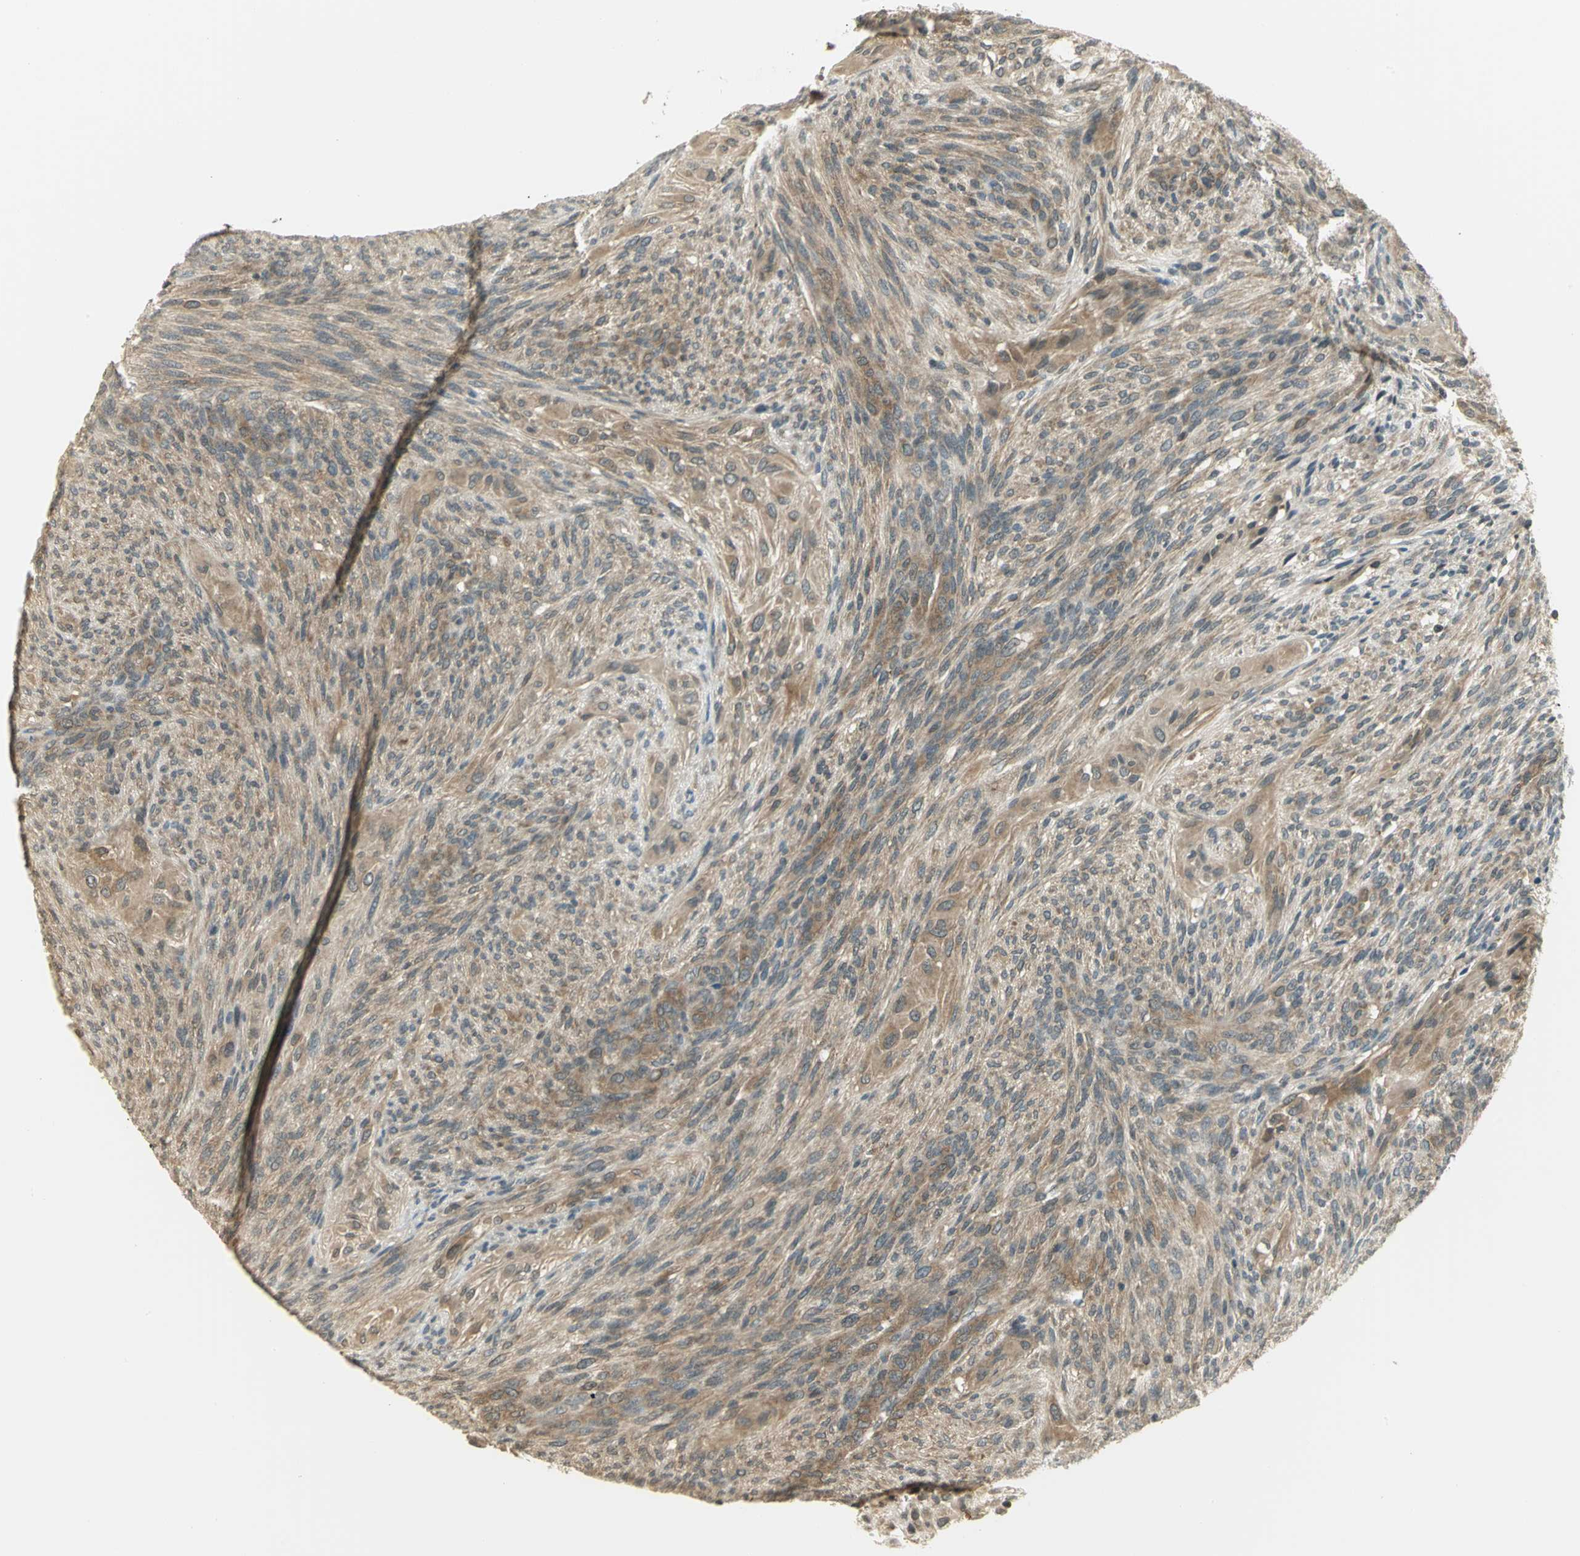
{"staining": {"intensity": "moderate", "quantity": ">75%", "location": "cytoplasmic/membranous"}, "tissue": "glioma", "cell_type": "Tumor cells", "image_type": "cancer", "snomed": [{"axis": "morphology", "description": "Glioma, malignant, High grade"}, {"axis": "topography", "description": "Cerebral cortex"}], "caption": "Brown immunohistochemical staining in glioma demonstrates moderate cytoplasmic/membranous positivity in about >75% of tumor cells. Using DAB (brown) and hematoxylin (blue) stains, captured at high magnification using brightfield microscopy.", "gene": "CDC34", "patient": {"sex": "female", "age": 55}}